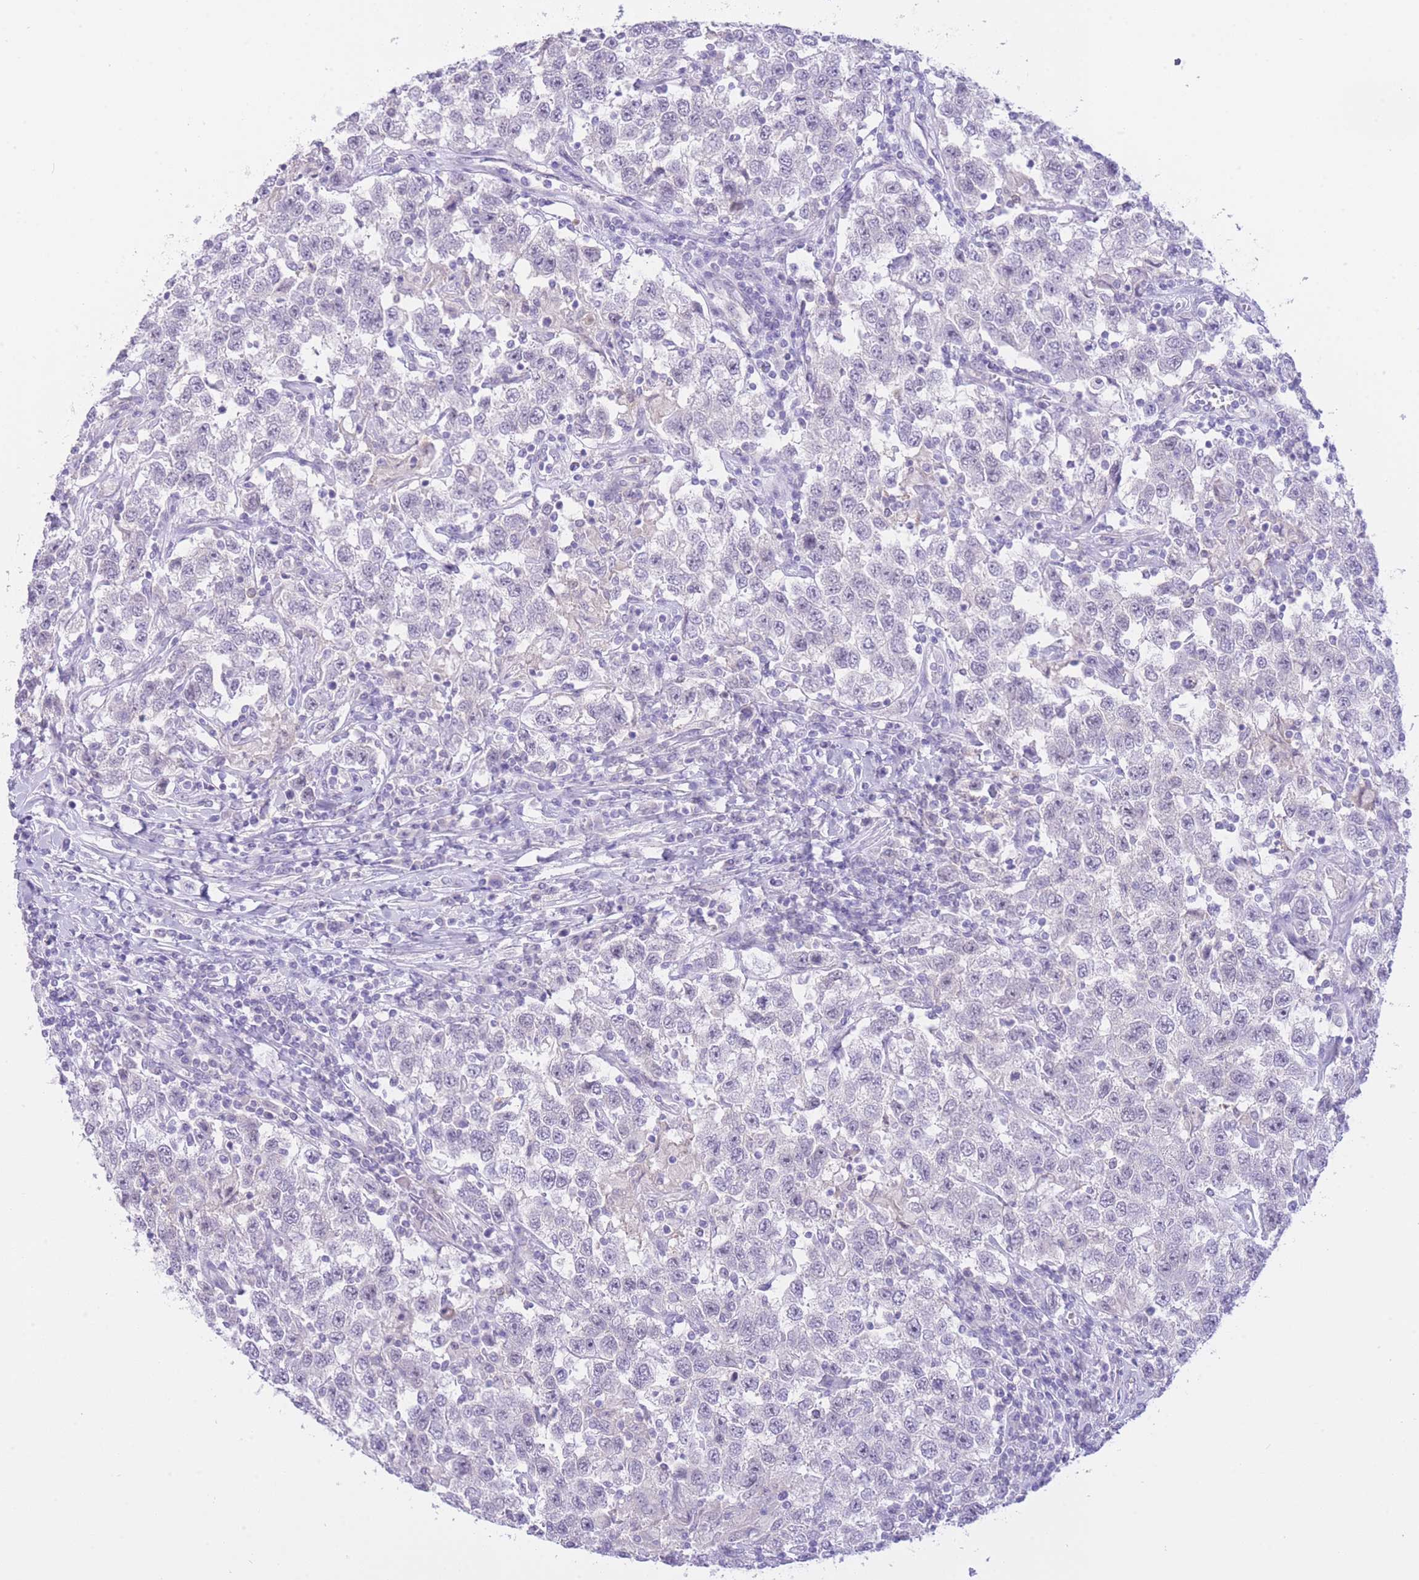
{"staining": {"intensity": "negative", "quantity": "none", "location": "none"}, "tissue": "testis cancer", "cell_type": "Tumor cells", "image_type": "cancer", "snomed": [{"axis": "morphology", "description": "Seminoma, NOS"}, {"axis": "topography", "description": "Testis"}], "caption": "This is an IHC micrograph of human testis cancer. There is no staining in tumor cells.", "gene": "ZNF212", "patient": {"sex": "male", "age": 41}}